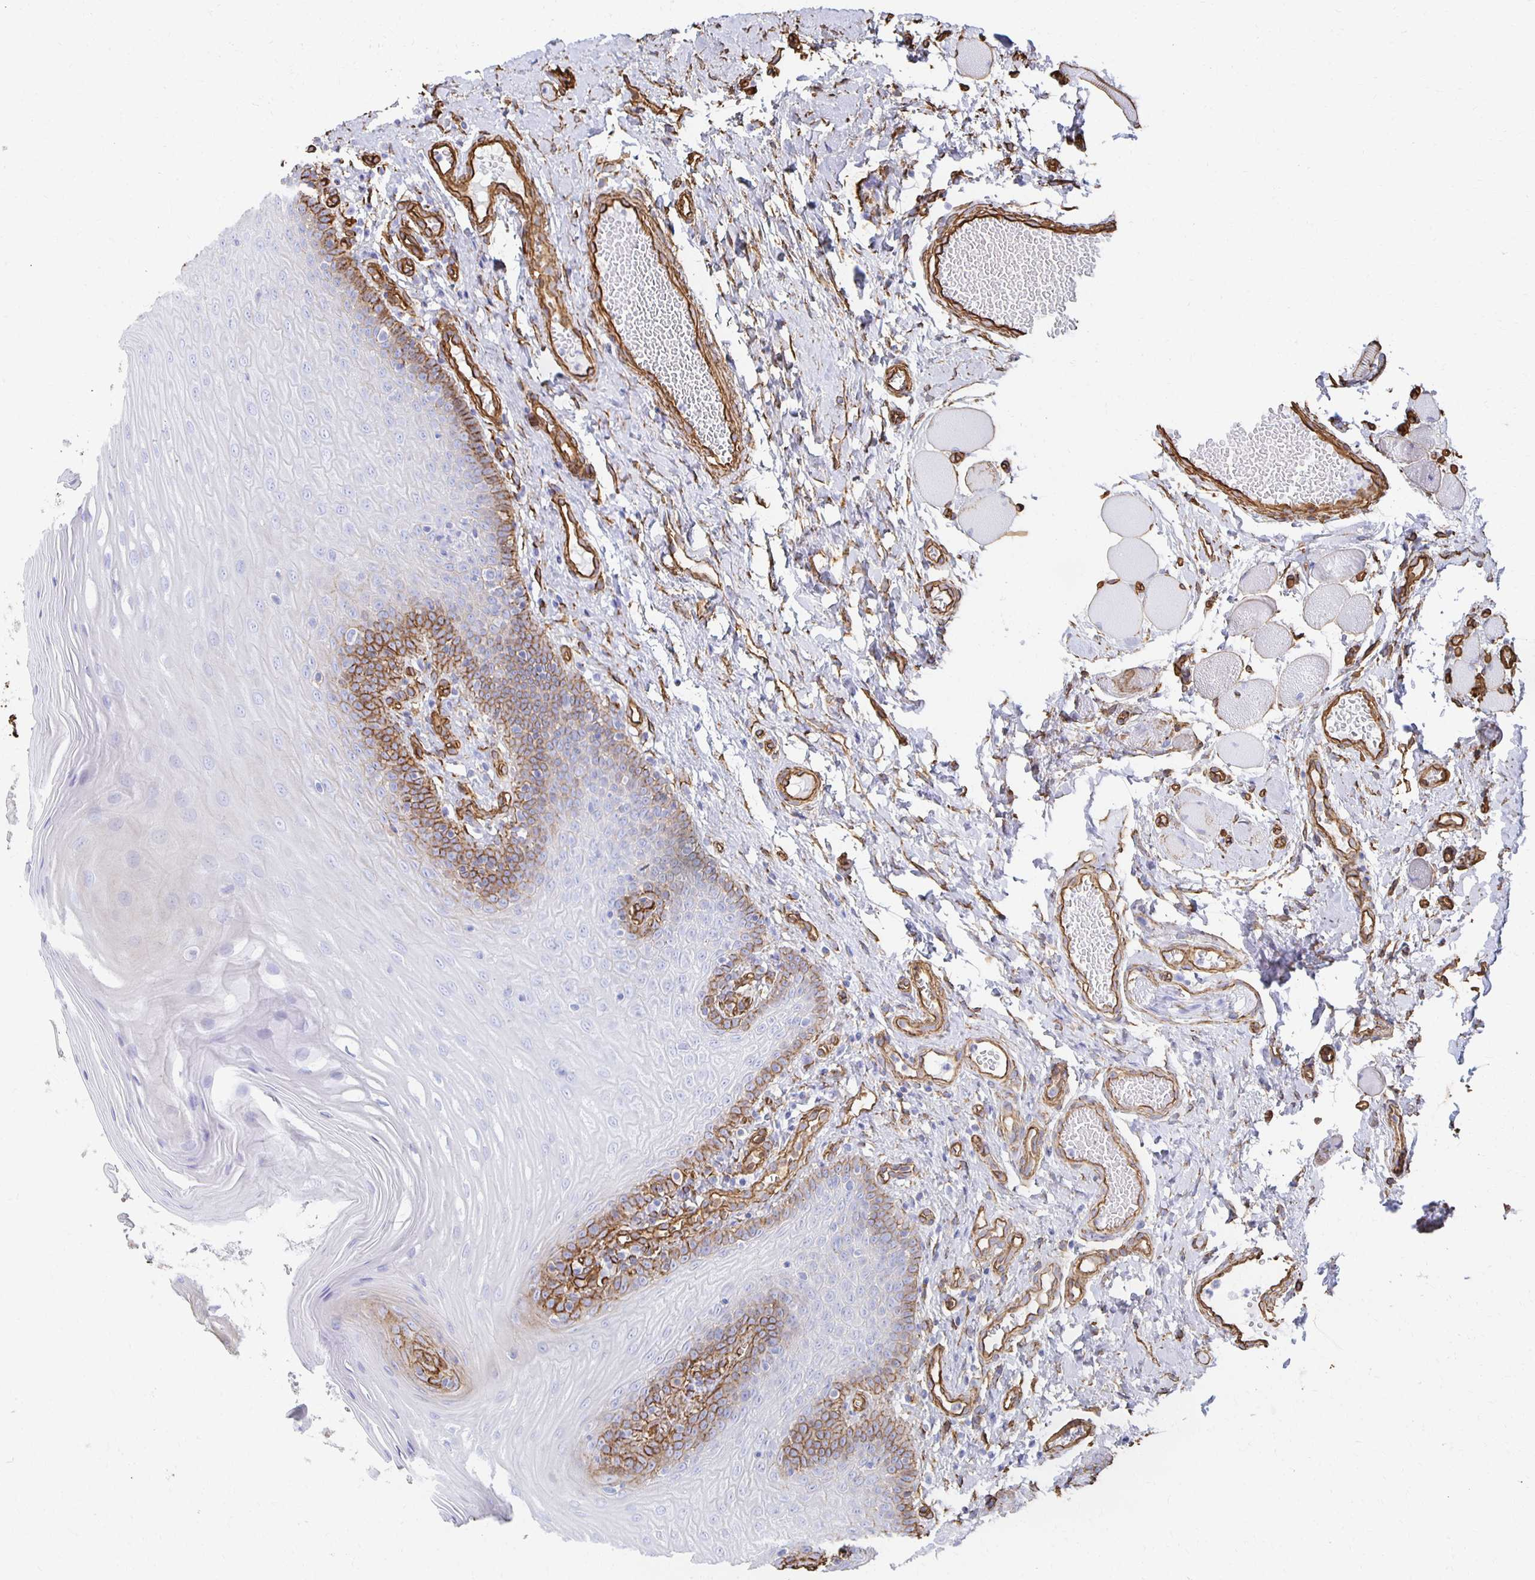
{"staining": {"intensity": "moderate", "quantity": "<25%", "location": "cytoplasmic/membranous"}, "tissue": "oral mucosa", "cell_type": "Squamous epithelial cells", "image_type": "normal", "snomed": [{"axis": "morphology", "description": "Normal tissue, NOS"}, {"axis": "topography", "description": "Oral tissue"}, {"axis": "topography", "description": "Tounge, NOS"}], "caption": "Immunohistochemical staining of benign human oral mucosa shows <25% levels of moderate cytoplasmic/membranous protein expression in about <25% of squamous epithelial cells. Nuclei are stained in blue.", "gene": "VIPR2", "patient": {"sex": "female", "age": 58}}